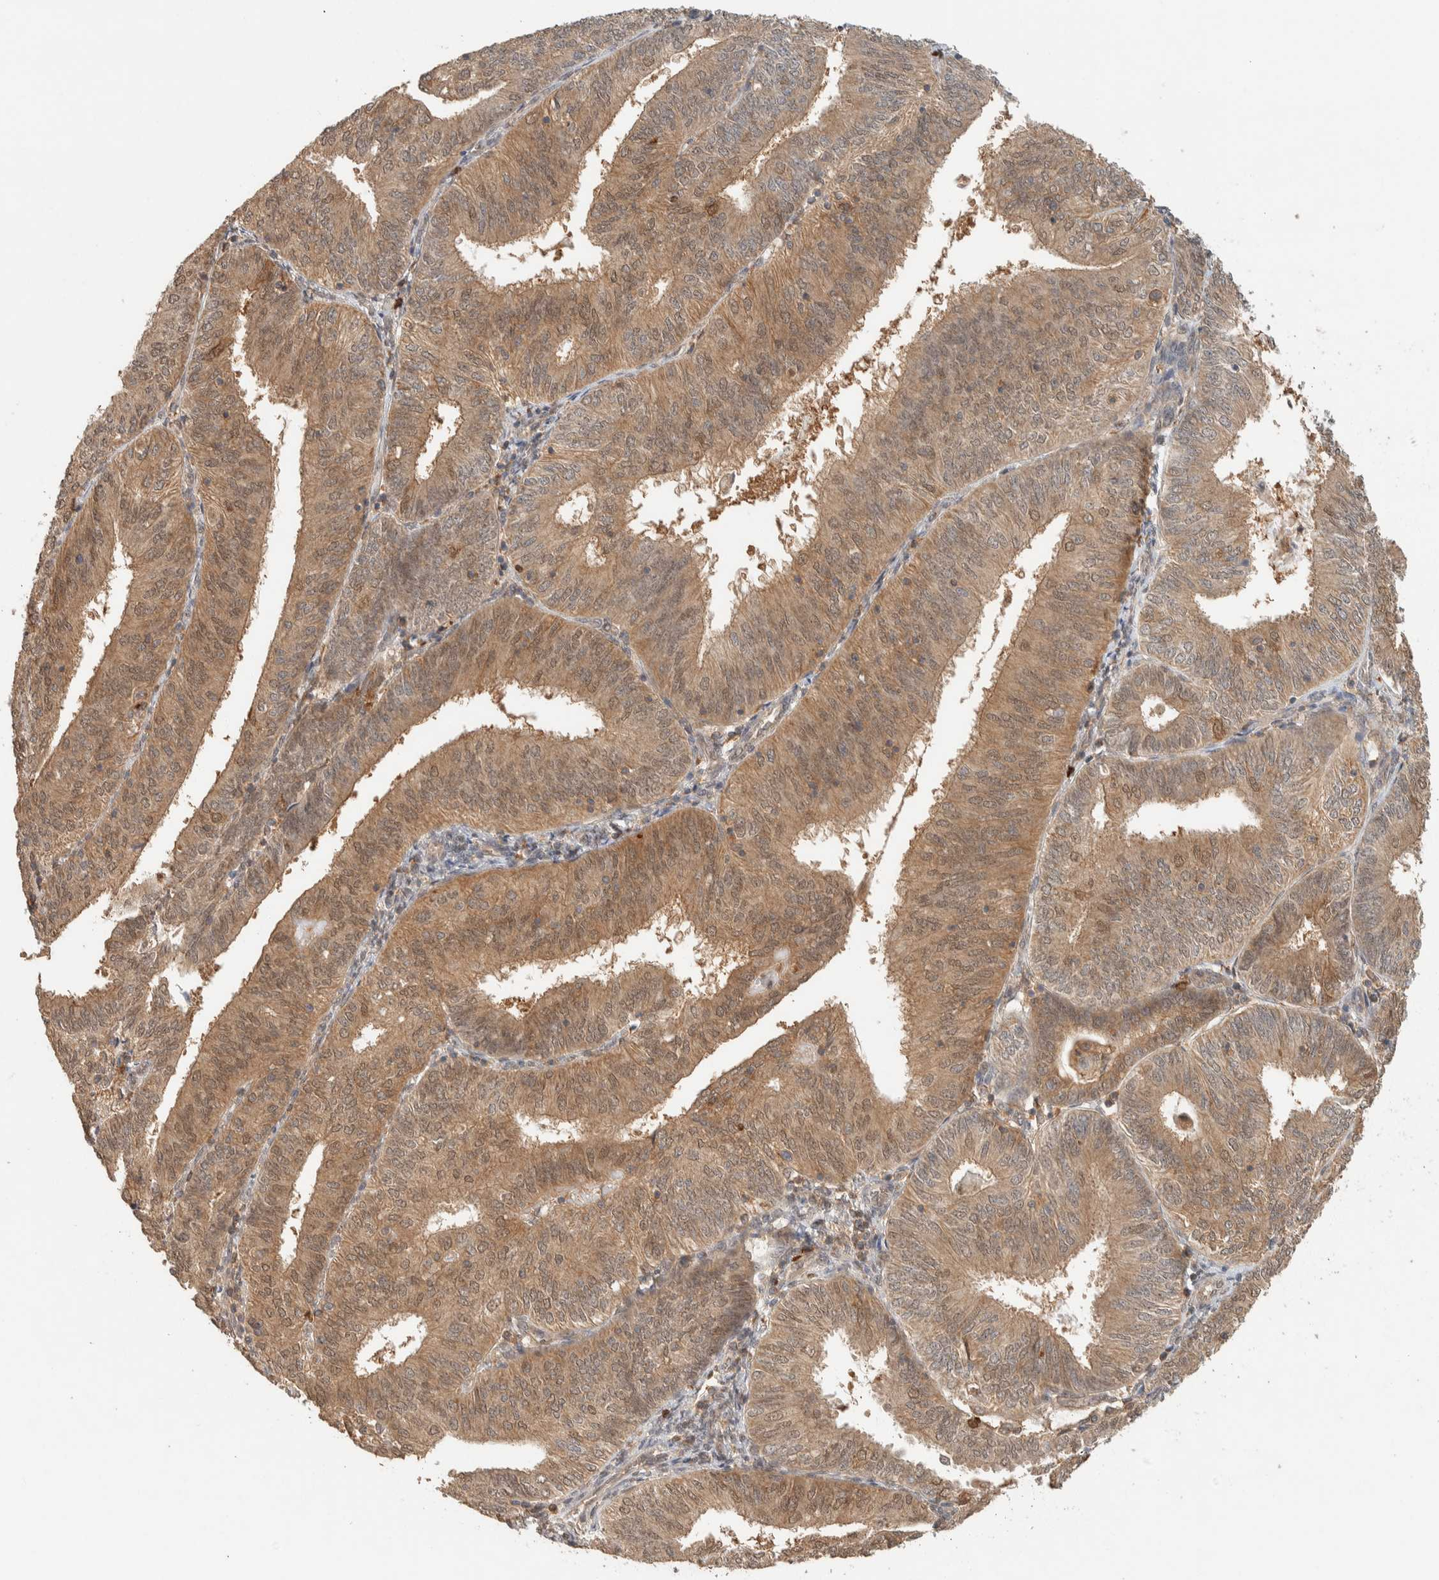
{"staining": {"intensity": "moderate", "quantity": ">75%", "location": "cytoplasmic/membranous,nuclear"}, "tissue": "endometrial cancer", "cell_type": "Tumor cells", "image_type": "cancer", "snomed": [{"axis": "morphology", "description": "Adenocarcinoma, NOS"}, {"axis": "topography", "description": "Endometrium"}], "caption": "This photomicrograph exhibits IHC staining of human endometrial cancer, with medium moderate cytoplasmic/membranous and nuclear positivity in approximately >75% of tumor cells.", "gene": "ZNF567", "patient": {"sex": "female", "age": 58}}